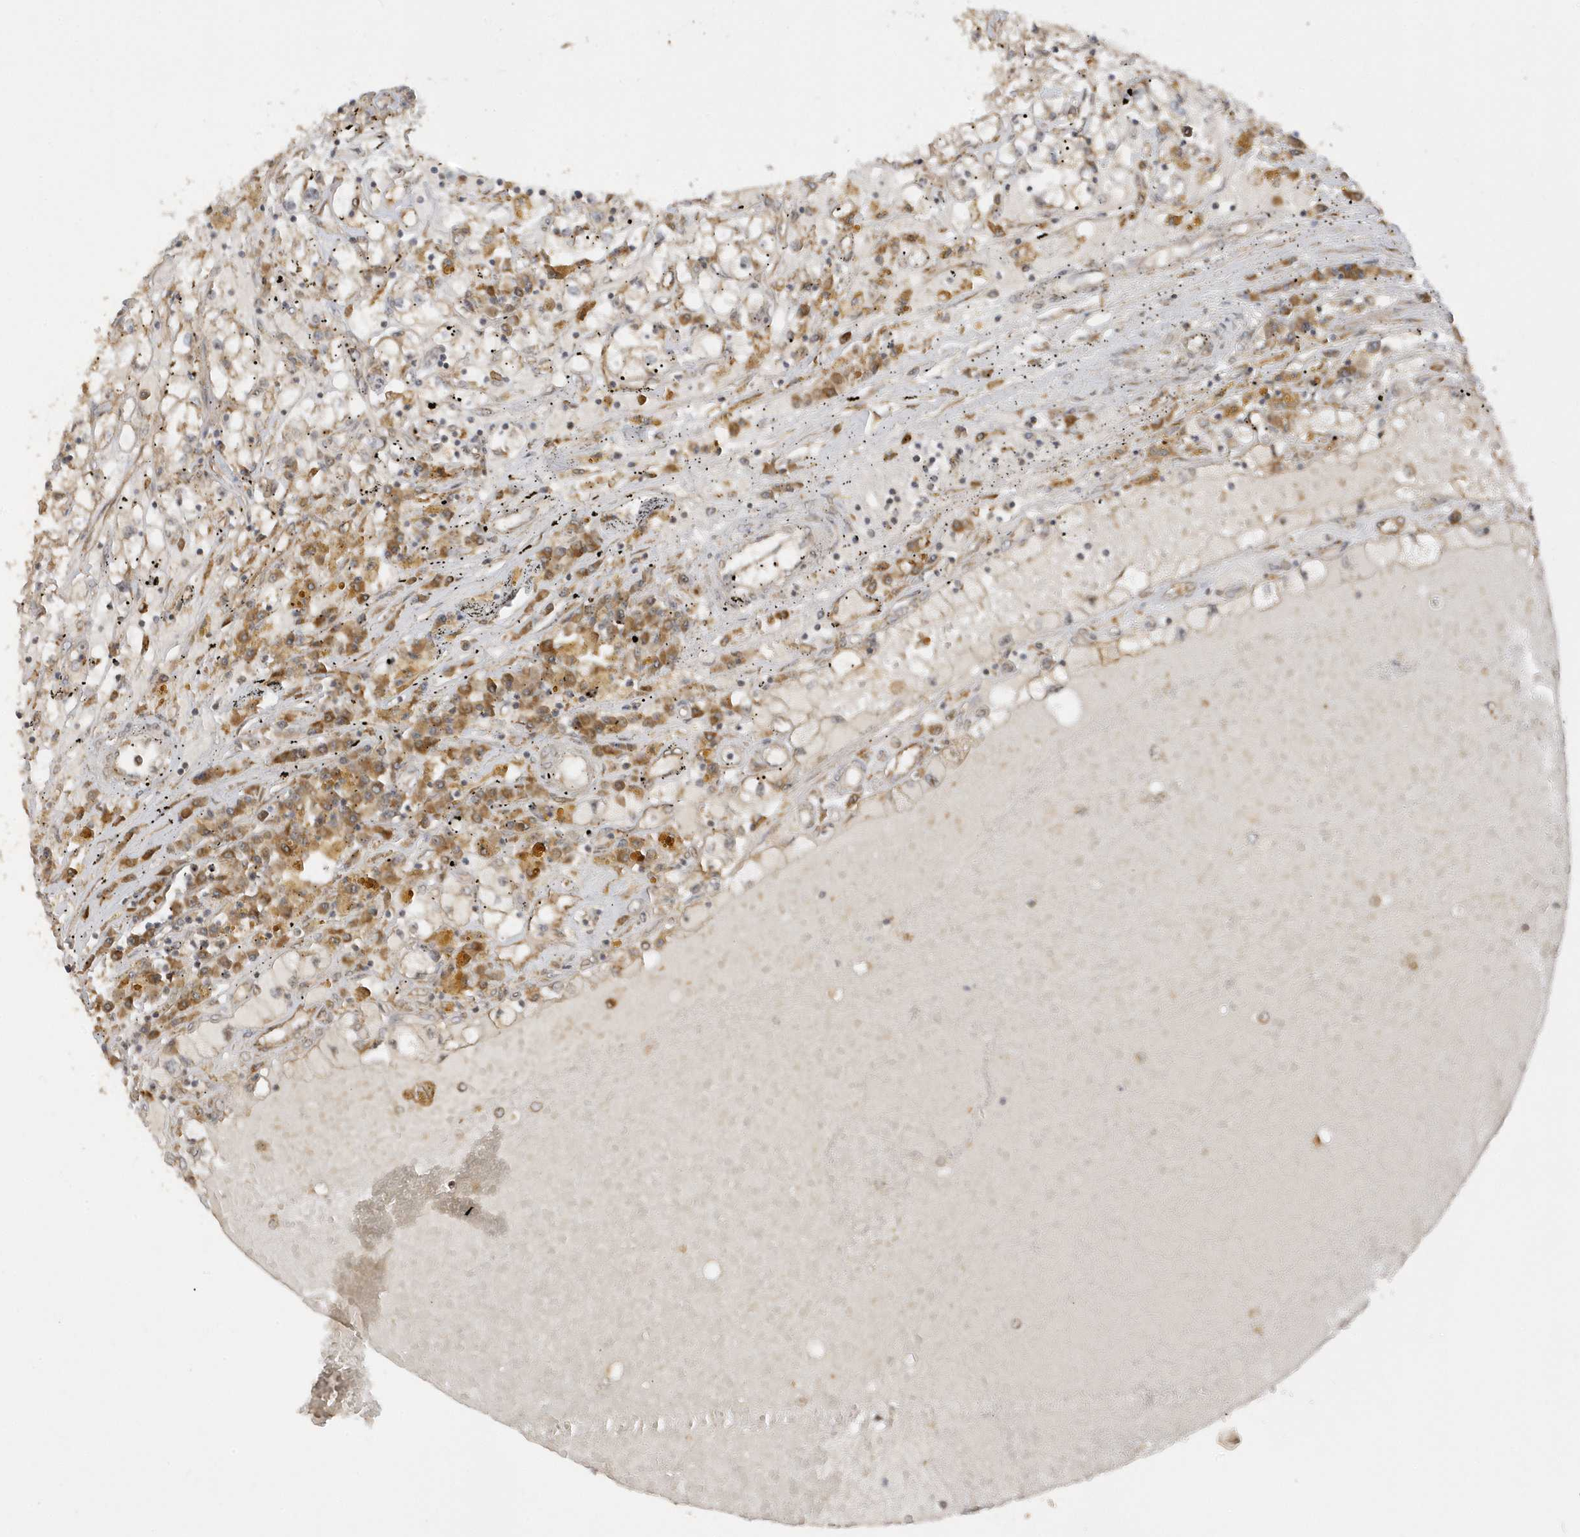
{"staining": {"intensity": "weak", "quantity": ">75%", "location": "cytoplasmic/membranous"}, "tissue": "renal cancer", "cell_type": "Tumor cells", "image_type": "cancer", "snomed": [{"axis": "morphology", "description": "Adenocarcinoma, NOS"}, {"axis": "topography", "description": "Kidney"}], "caption": "Immunohistochemical staining of renal cancer (adenocarcinoma) reveals low levels of weak cytoplasmic/membranous staining in about >75% of tumor cells.", "gene": "ECM2", "patient": {"sex": "male", "age": 56}}